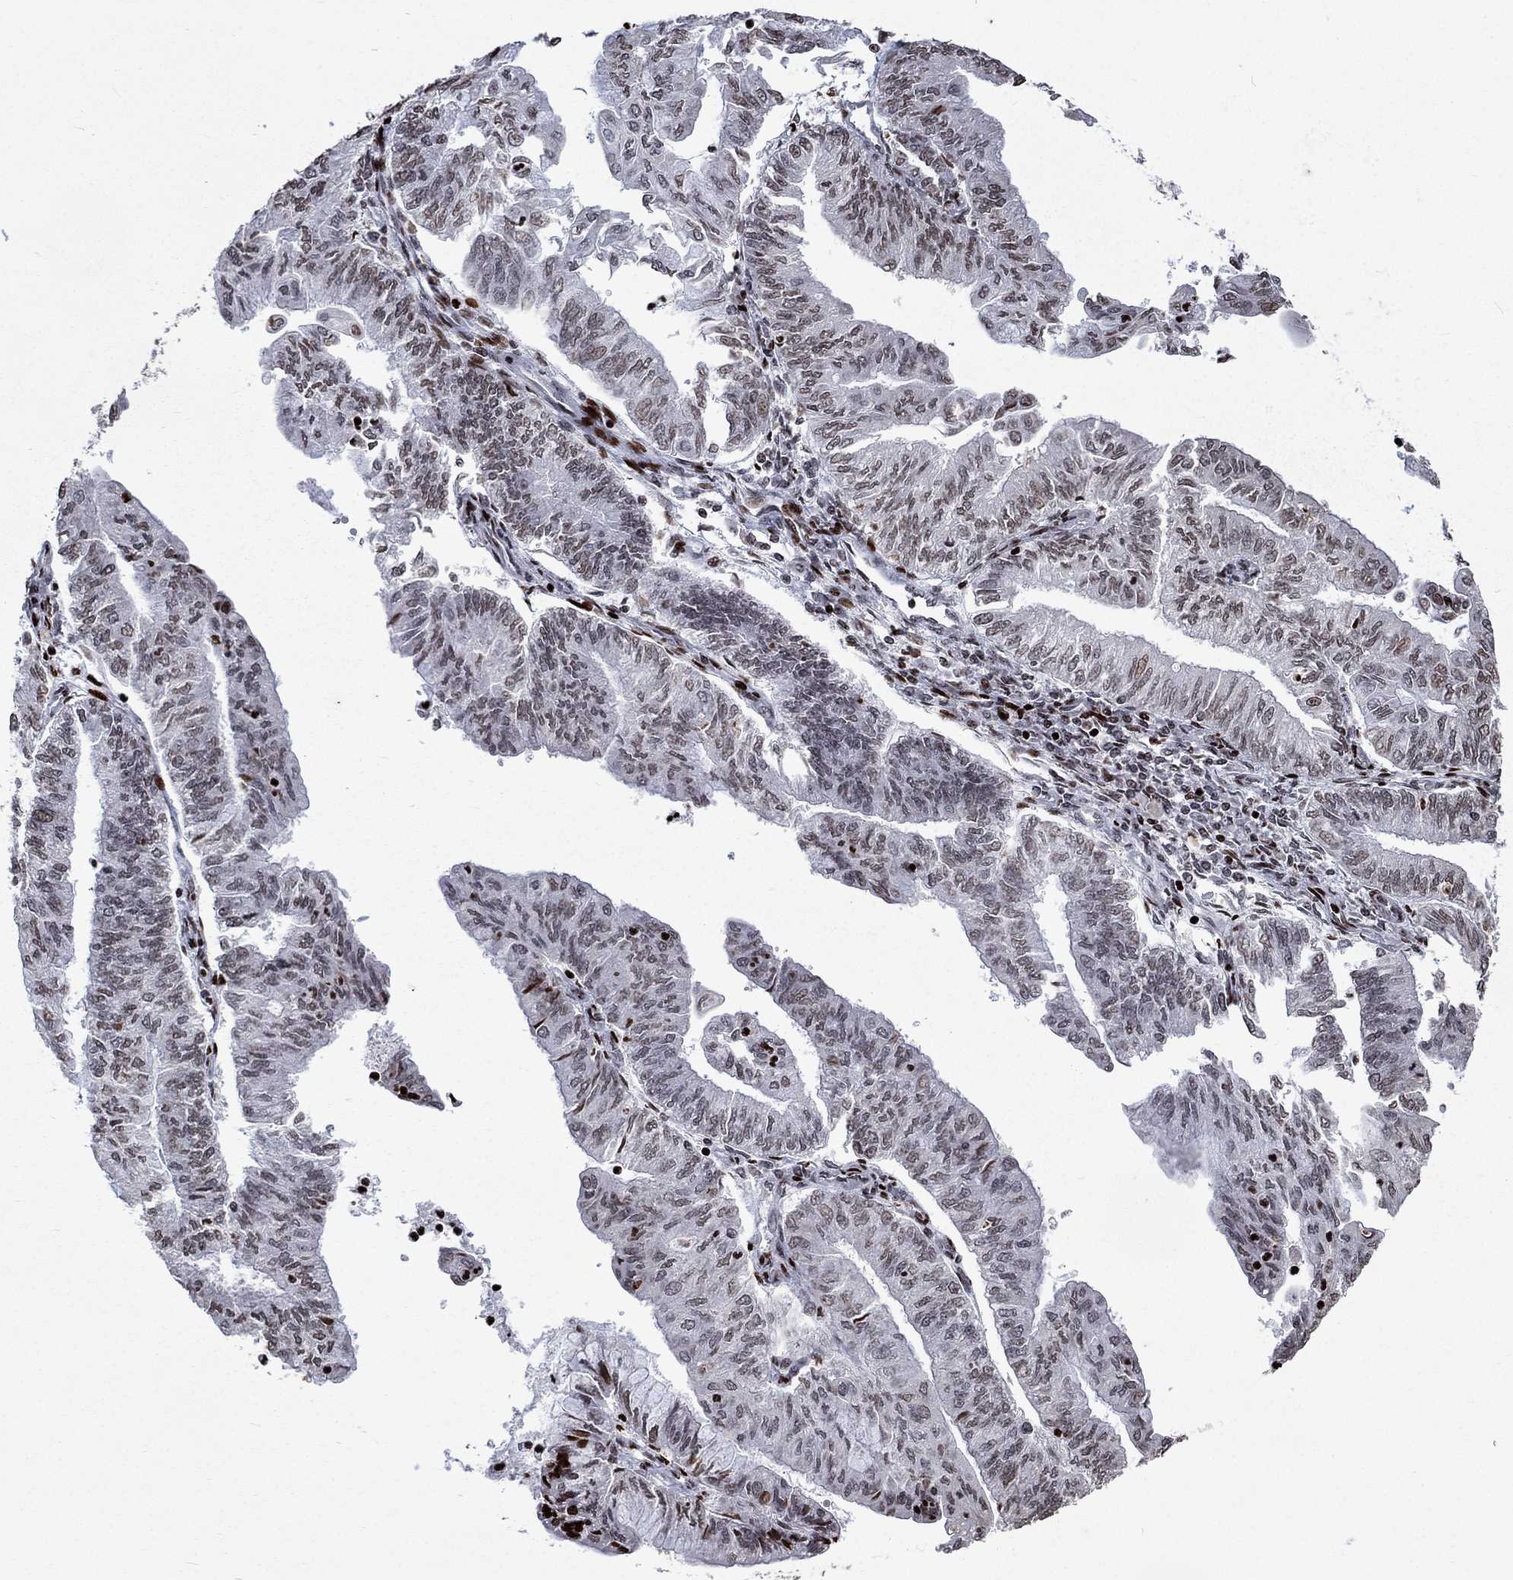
{"staining": {"intensity": "moderate", "quantity": "<25%", "location": "nuclear"}, "tissue": "endometrial cancer", "cell_type": "Tumor cells", "image_type": "cancer", "snomed": [{"axis": "morphology", "description": "Adenocarcinoma, NOS"}, {"axis": "topography", "description": "Endometrium"}], "caption": "Immunohistochemical staining of endometrial cancer reveals low levels of moderate nuclear positivity in approximately <25% of tumor cells.", "gene": "SRSF3", "patient": {"sex": "female", "age": 59}}